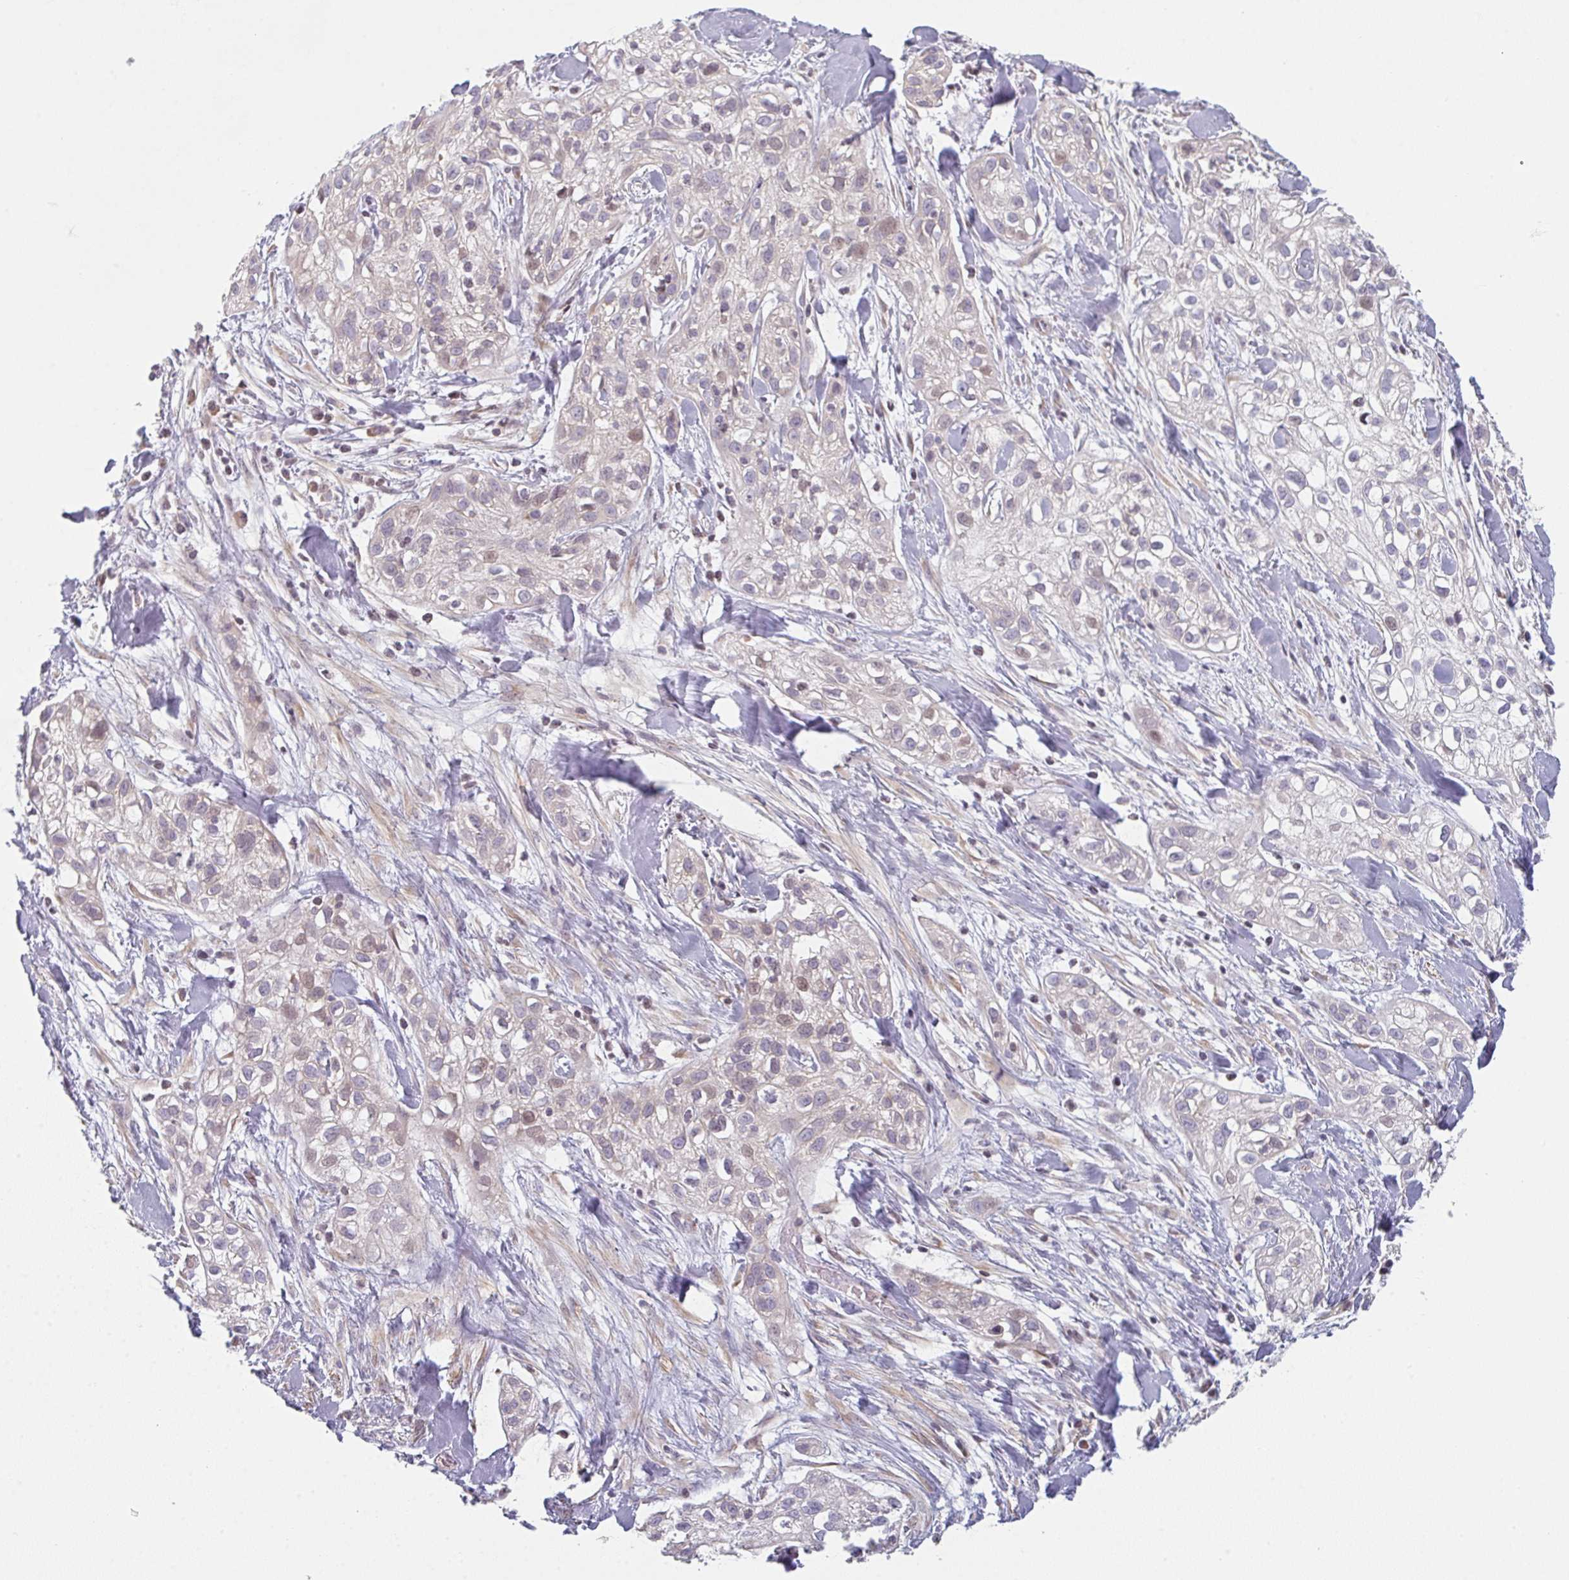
{"staining": {"intensity": "weak", "quantity": "<25%", "location": "cytoplasmic/membranous"}, "tissue": "skin cancer", "cell_type": "Tumor cells", "image_type": "cancer", "snomed": [{"axis": "morphology", "description": "Squamous cell carcinoma, NOS"}, {"axis": "topography", "description": "Skin"}], "caption": "A histopathology image of human skin squamous cell carcinoma is negative for staining in tumor cells.", "gene": "TMEM237", "patient": {"sex": "male", "age": 82}}